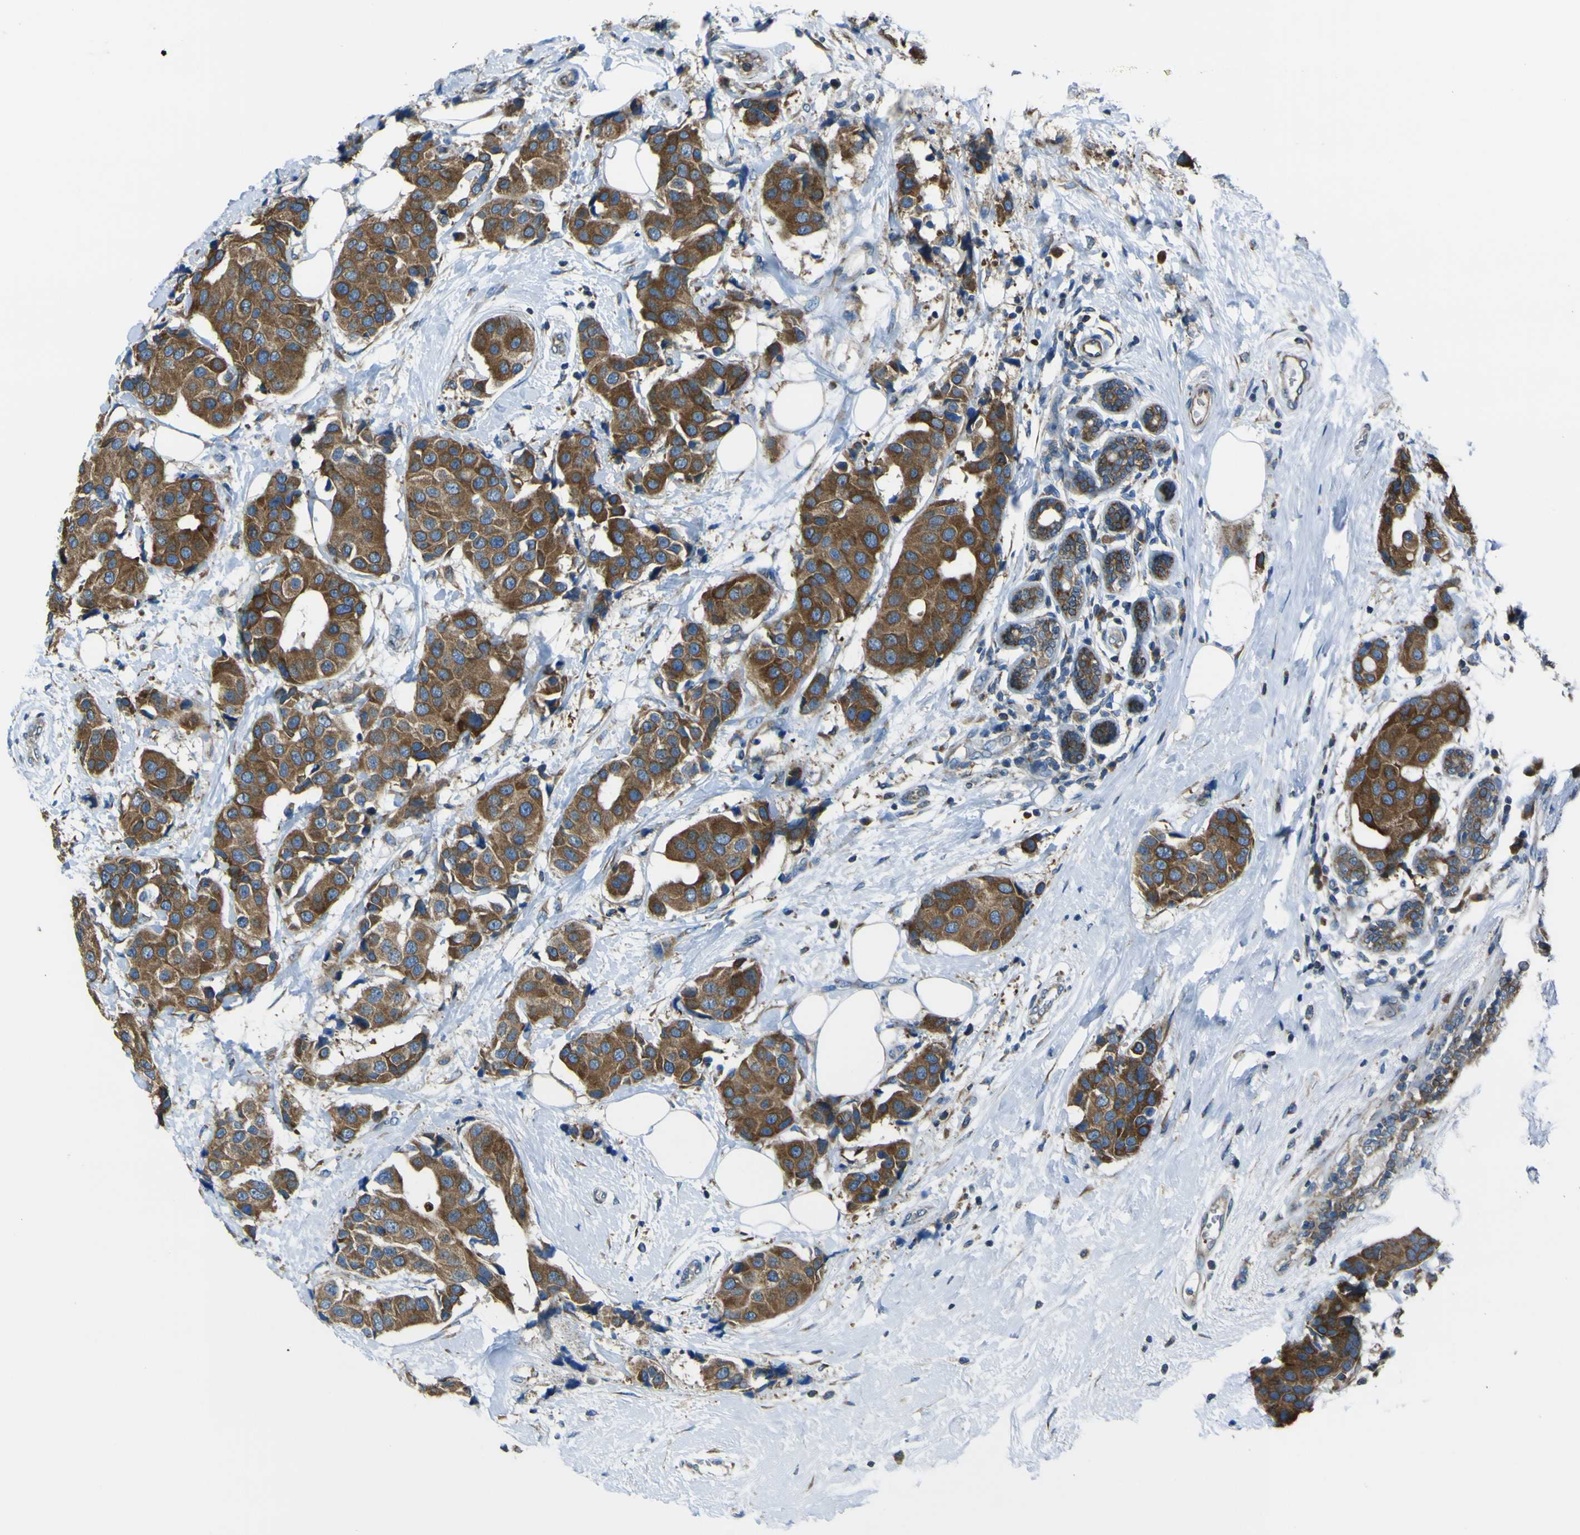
{"staining": {"intensity": "strong", "quantity": ">75%", "location": "cytoplasmic/membranous"}, "tissue": "breast cancer", "cell_type": "Tumor cells", "image_type": "cancer", "snomed": [{"axis": "morphology", "description": "Normal tissue, NOS"}, {"axis": "morphology", "description": "Duct carcinoma"}, {"axis": "topography", "description": "Breast"}], "caption": "Strong cytoplasmic/membranous protein positivity is identified in approximately >75% of tumor cells in breast cancer.", "gene": "STIM1", "patient": {"sex": "female", "age": 39}}